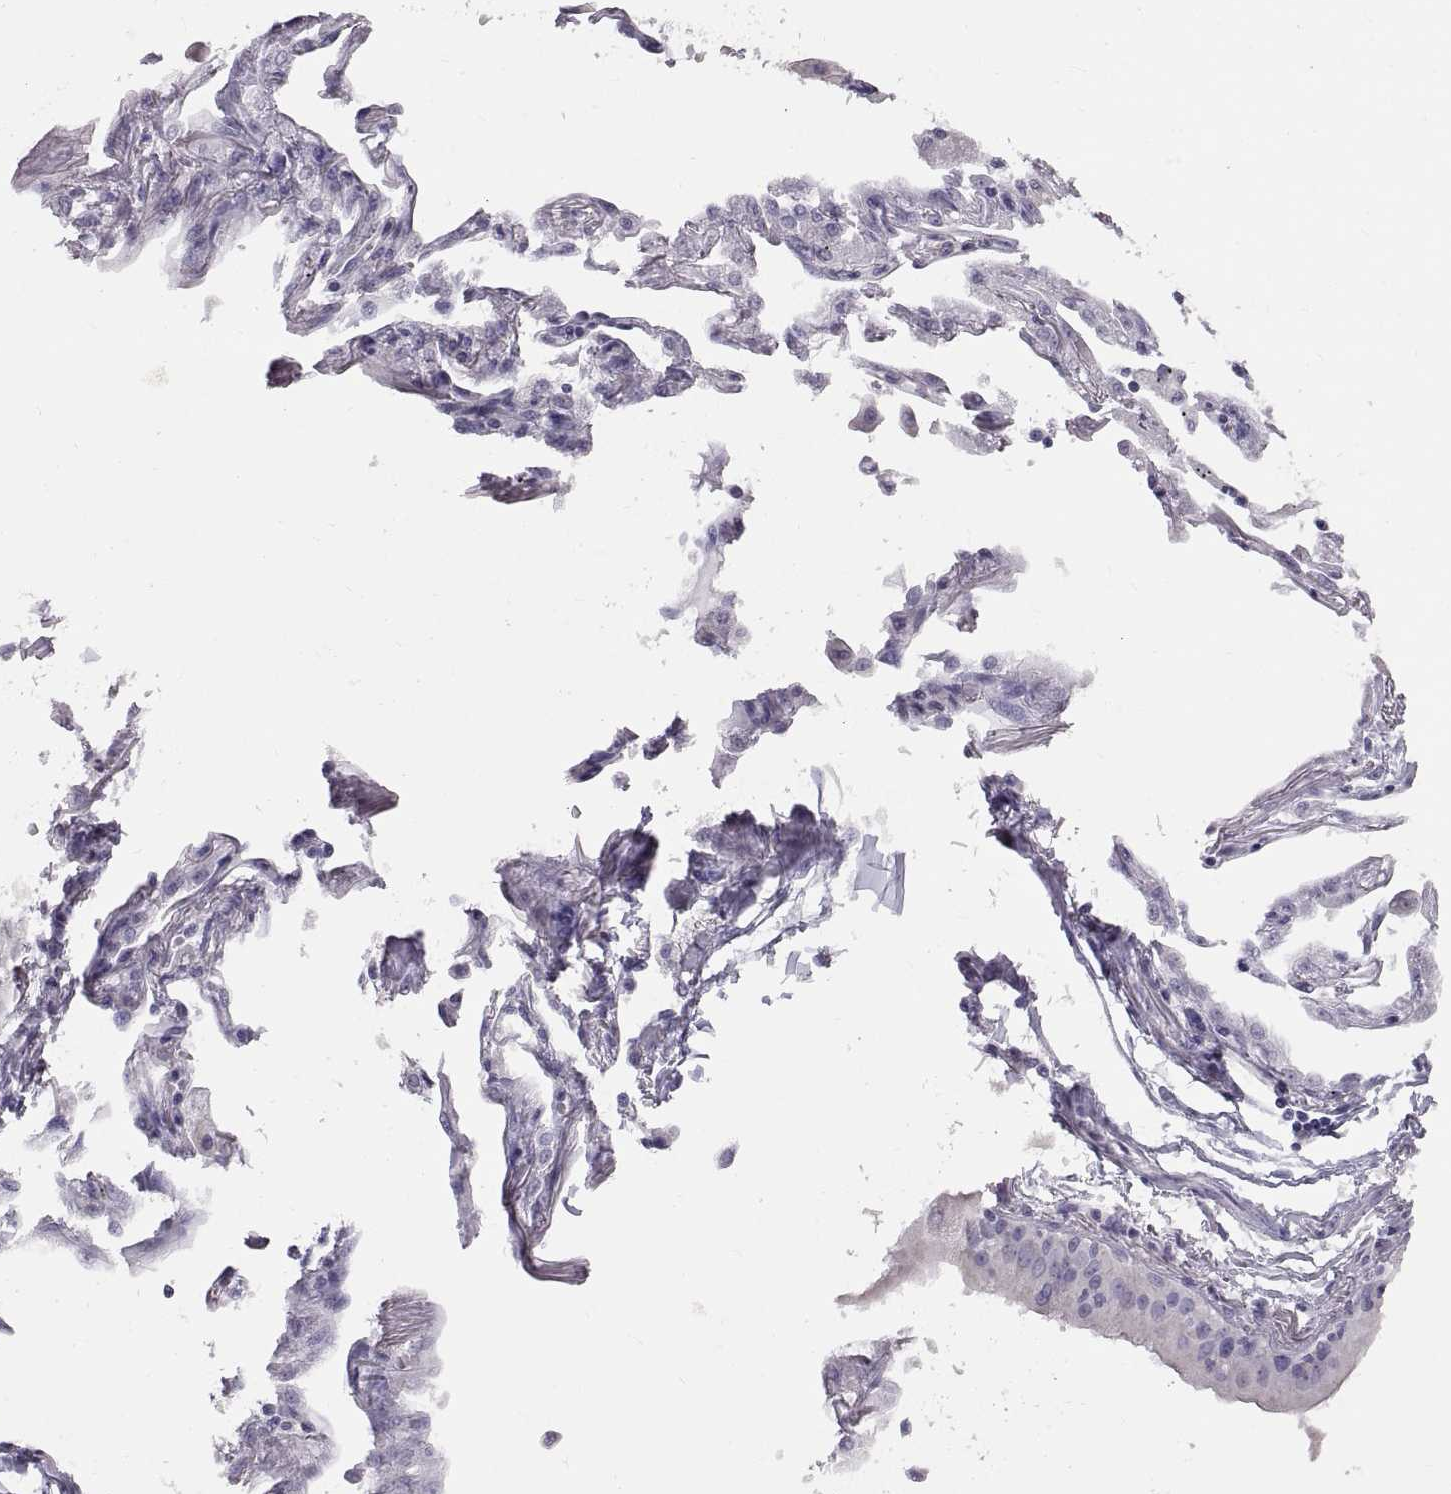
{"staining": {"intensity": "negative", "quantity": "none", "location": "none"}, "tissue": "lung cancer", "cell_type": "Tumor cells", "image_type": "cancer", "snomed": [{"axis": "morphology", "description": "Squamous cell carcinoma, NOS"}, {"axis": "topography", "description": "Lung"}], "caption": "This is an immunohistochemistry (IHC) micrograph of lung squamous cell carcinoma. There is no positivity in tumor cells.", "gene": "WBP2NL", "patient": {"sex": "male", "age": 73}}